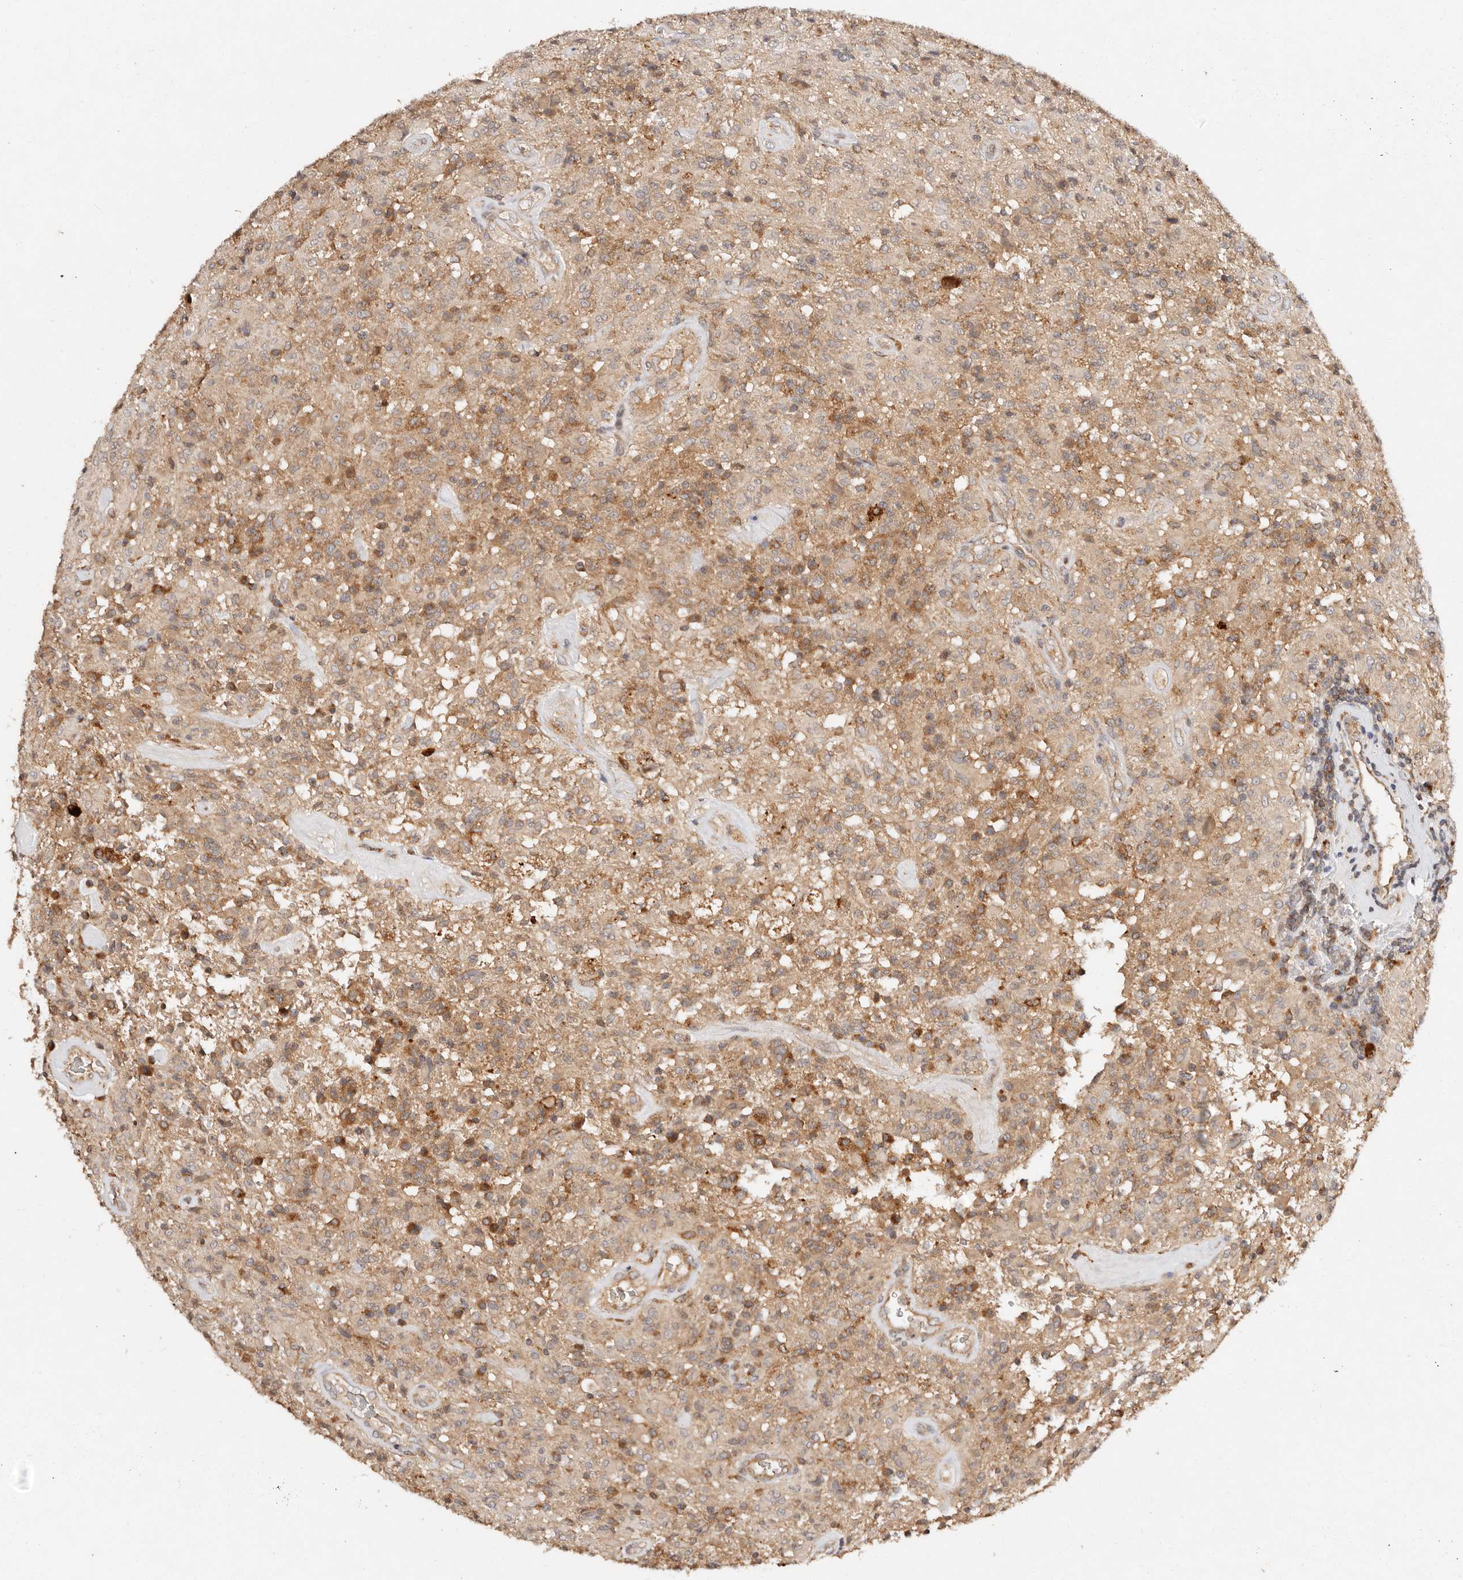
{"staining": {"intensity": "moderate", "quantity": ">75%", "location": "cytoplasmic/membranous"}, "tissue": "glioma", "cell_type": "Tumor cells", "image_type": "cancer", "snomed": [{"axis": "morphology", "description": "Glioma, malignant, High grade"}, {"axis": "topography", "description": "Brain"}], "caption": "Immunohistochemistry (DAB (3,3'-diaminobenzidine)) staining of malignant glioma (high-grade) exhibits moderate cytoplasmic/membranous protein positivity in about >75% of tumor cells. Using DAB (brown) and hematoxylin (blue) stains, captured at high magnification using brightfield microscopy.", "gene": "DENND11", "patient": {"sex": "female", "age": 57}}